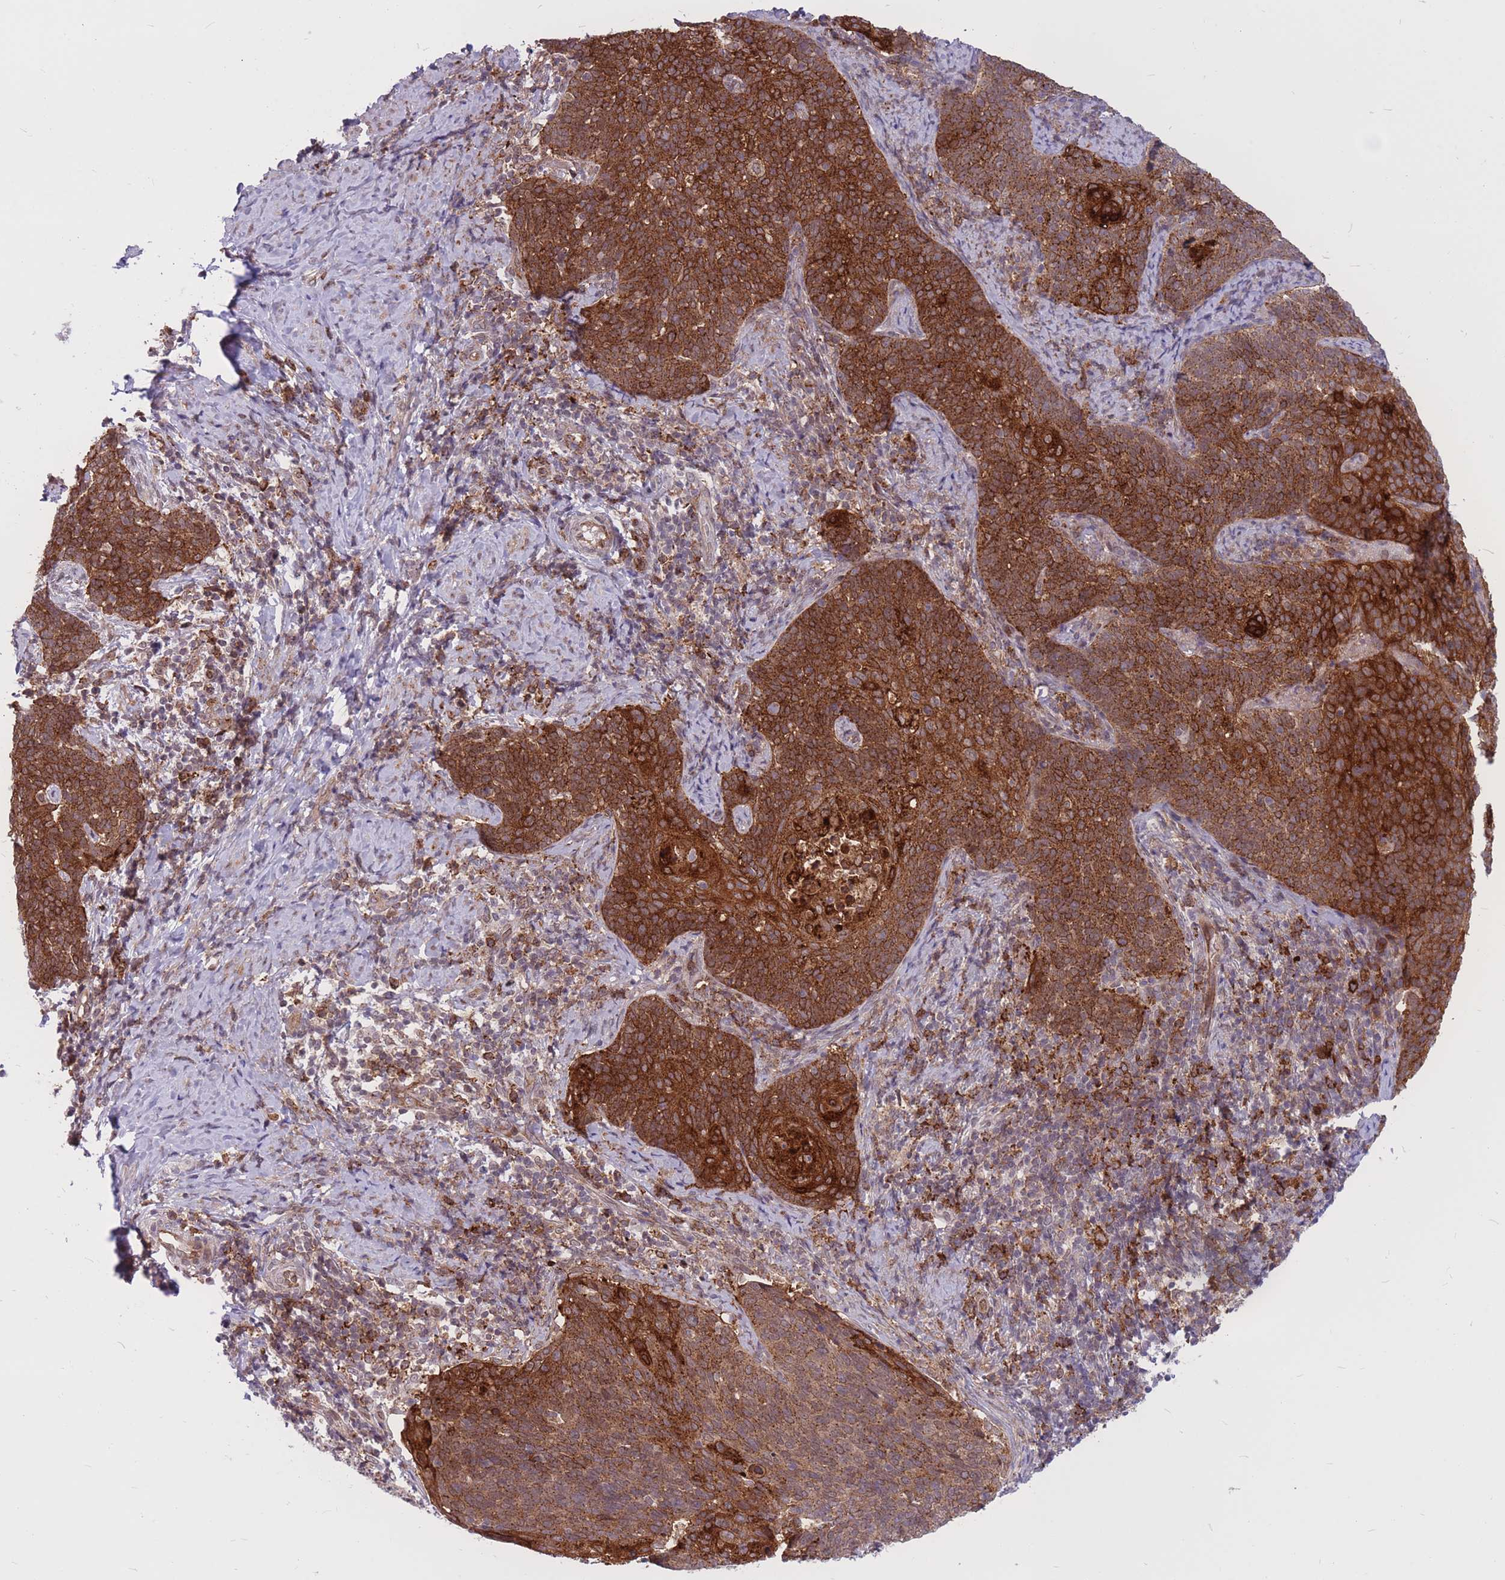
{"staining": {"intensity": "strong", "quantity": ">75%", "location": "cytoplasmic/membranous"}, "tissue": "cervical cancer", "cell_type": "Tumor cells", "image_type": "cancer", "snomed": [{"axis": "morphology", "description": "Normal tissue, NOS"}, {"axis": "morphology", "description": "Squamous cell carcinoma, NOS"}, {"axis": "topography", "description": "Cervix"}], "caption": "Protein expression analysis of squamous cell carcinoma (cervical) demonstrates strong cytoplasmic/membranous expression in about >75% of tumor cells. (DAB (3,3'-diaminobenzidine) = brown stain, brightfield microscopy at high magnification).", "gene": "TCF20", "patient": {"sex": "female", "age": 39}}